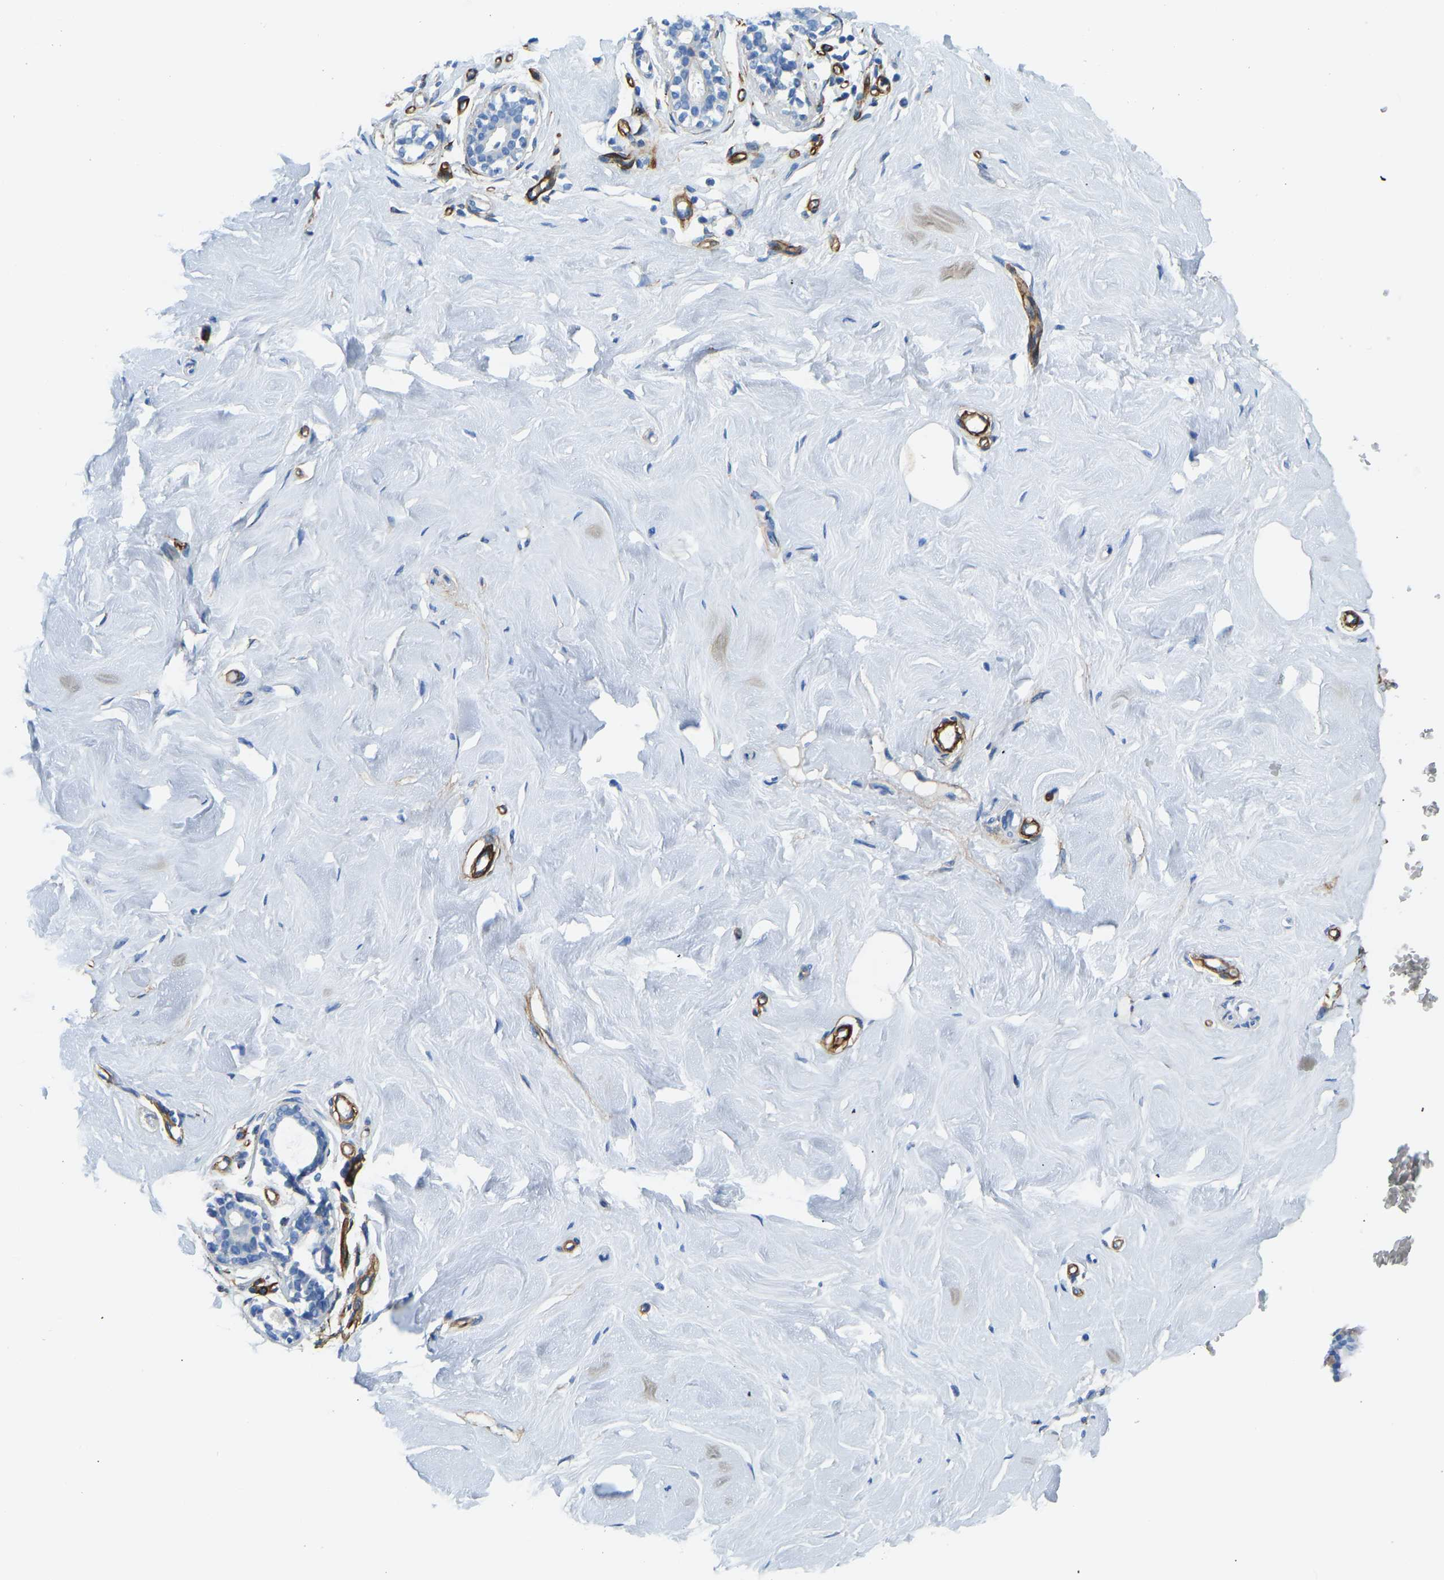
{"staining": {"intensity": "negative", "quantity": "none", "location": "none"}, "tissue": "breast", "cell_type": "Adipocytes", "image_type": "normal", "snomed": [{"axis": "morphology", "description": "Normal tissue, NOS"}, {"axis": "topography", "description": "Breast"}], "caption": "This is an IHC micrograph of benign human breast. There is no positivity in adipocytes.", "gene": "COL15A1", "patient": {"sex": "female", "age": 23}}